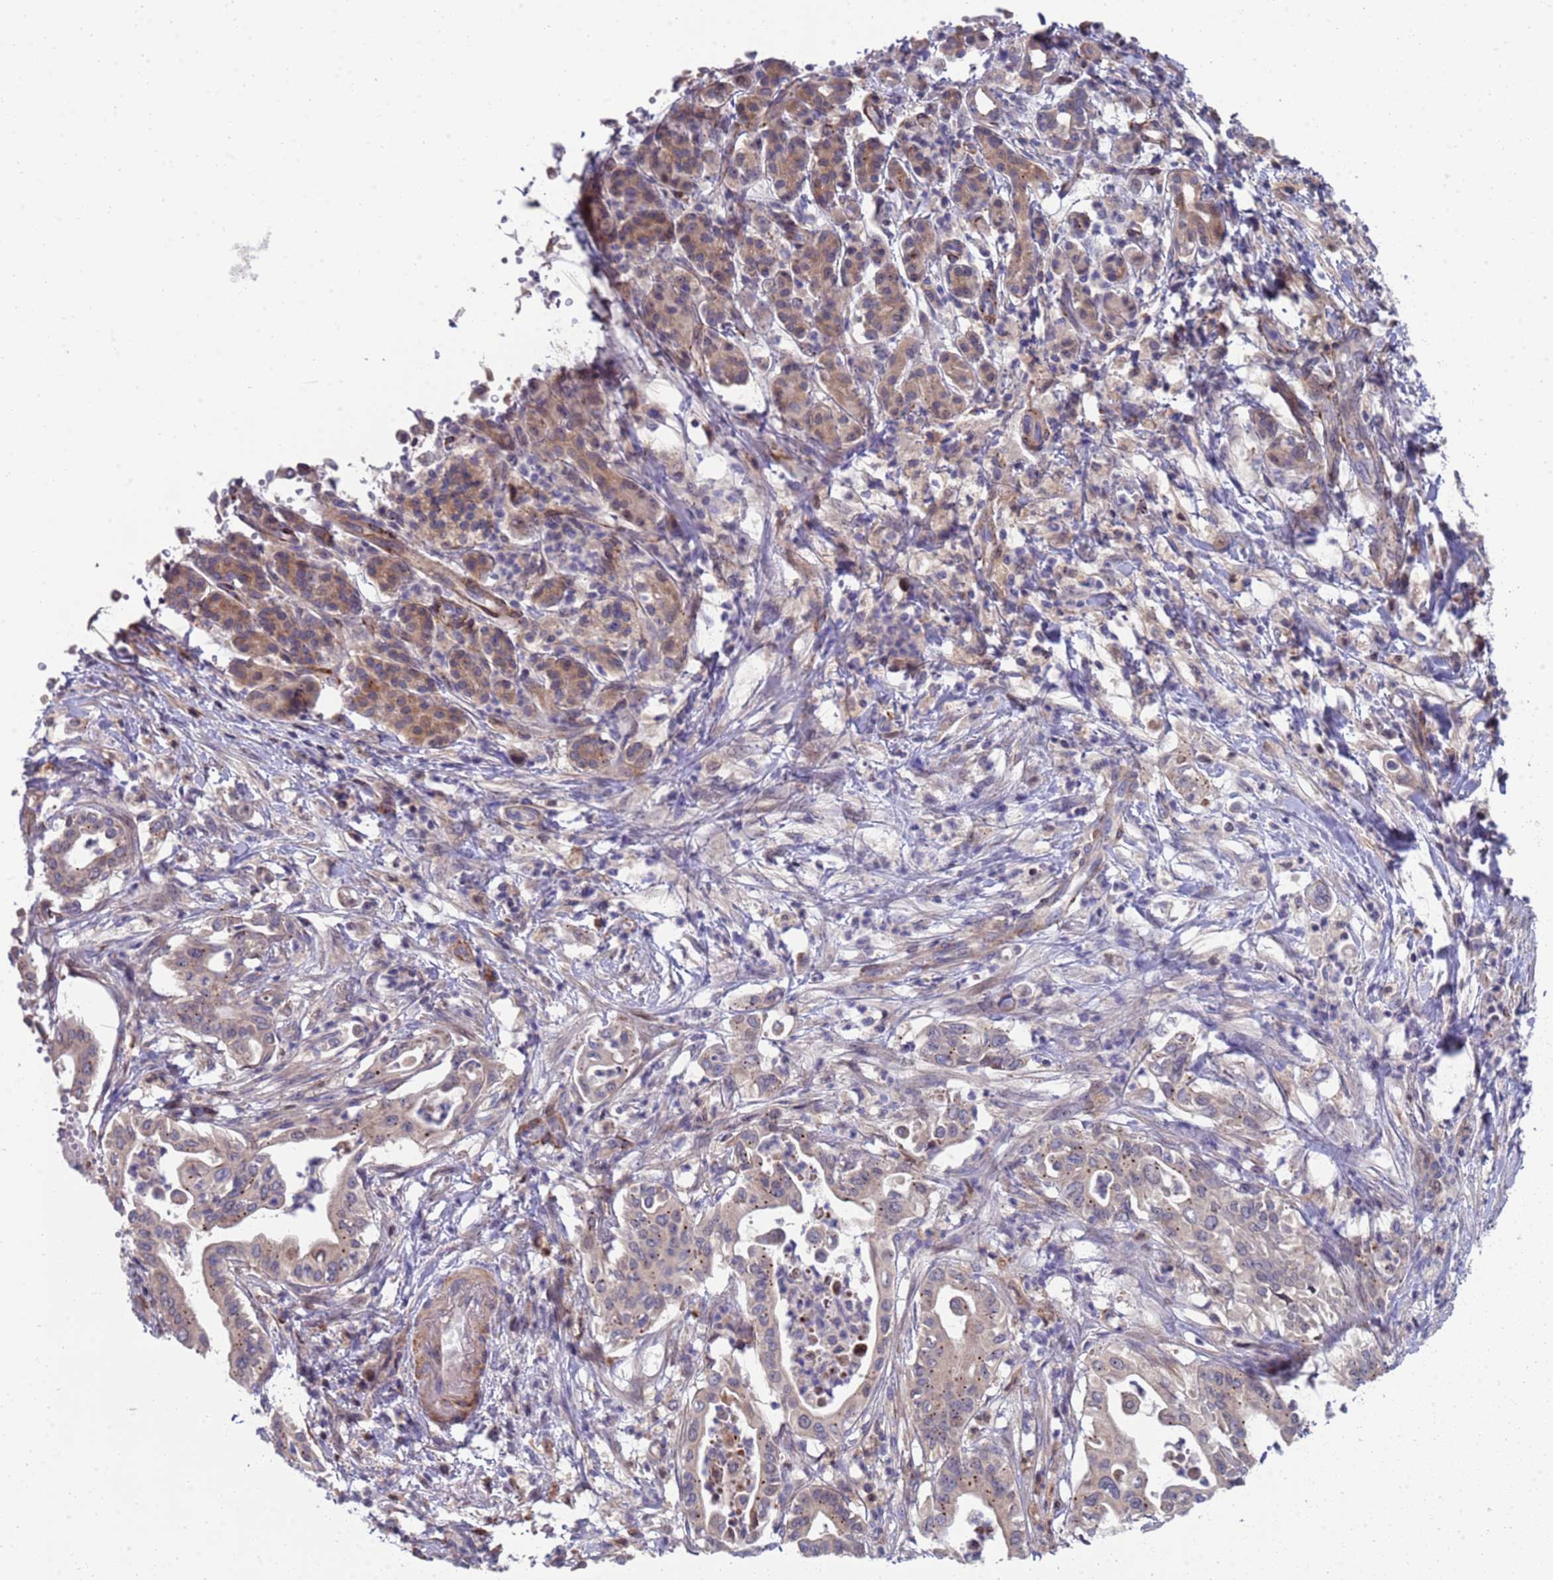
{"staining": {"intensity": "weak", "quantity": "<25%", "location": "cytoplasmic/membranous"}, "tissue": "pancreatic cancer", "cell_type": "Tumor cells", "image_type": "cancer", "snomed": [{"axis": "morphology", "description": "Adenocarcinoma, NOS"}, {"axis": "topography", "description": "Pancreas"}], "caption": "Adenocarcinoma (pancreatic) was stained to show a protein in brown. There is no significant staining in tumor cells.", "gene": "ENOSF1", "patient": {"sex": "female", "age": 77}}